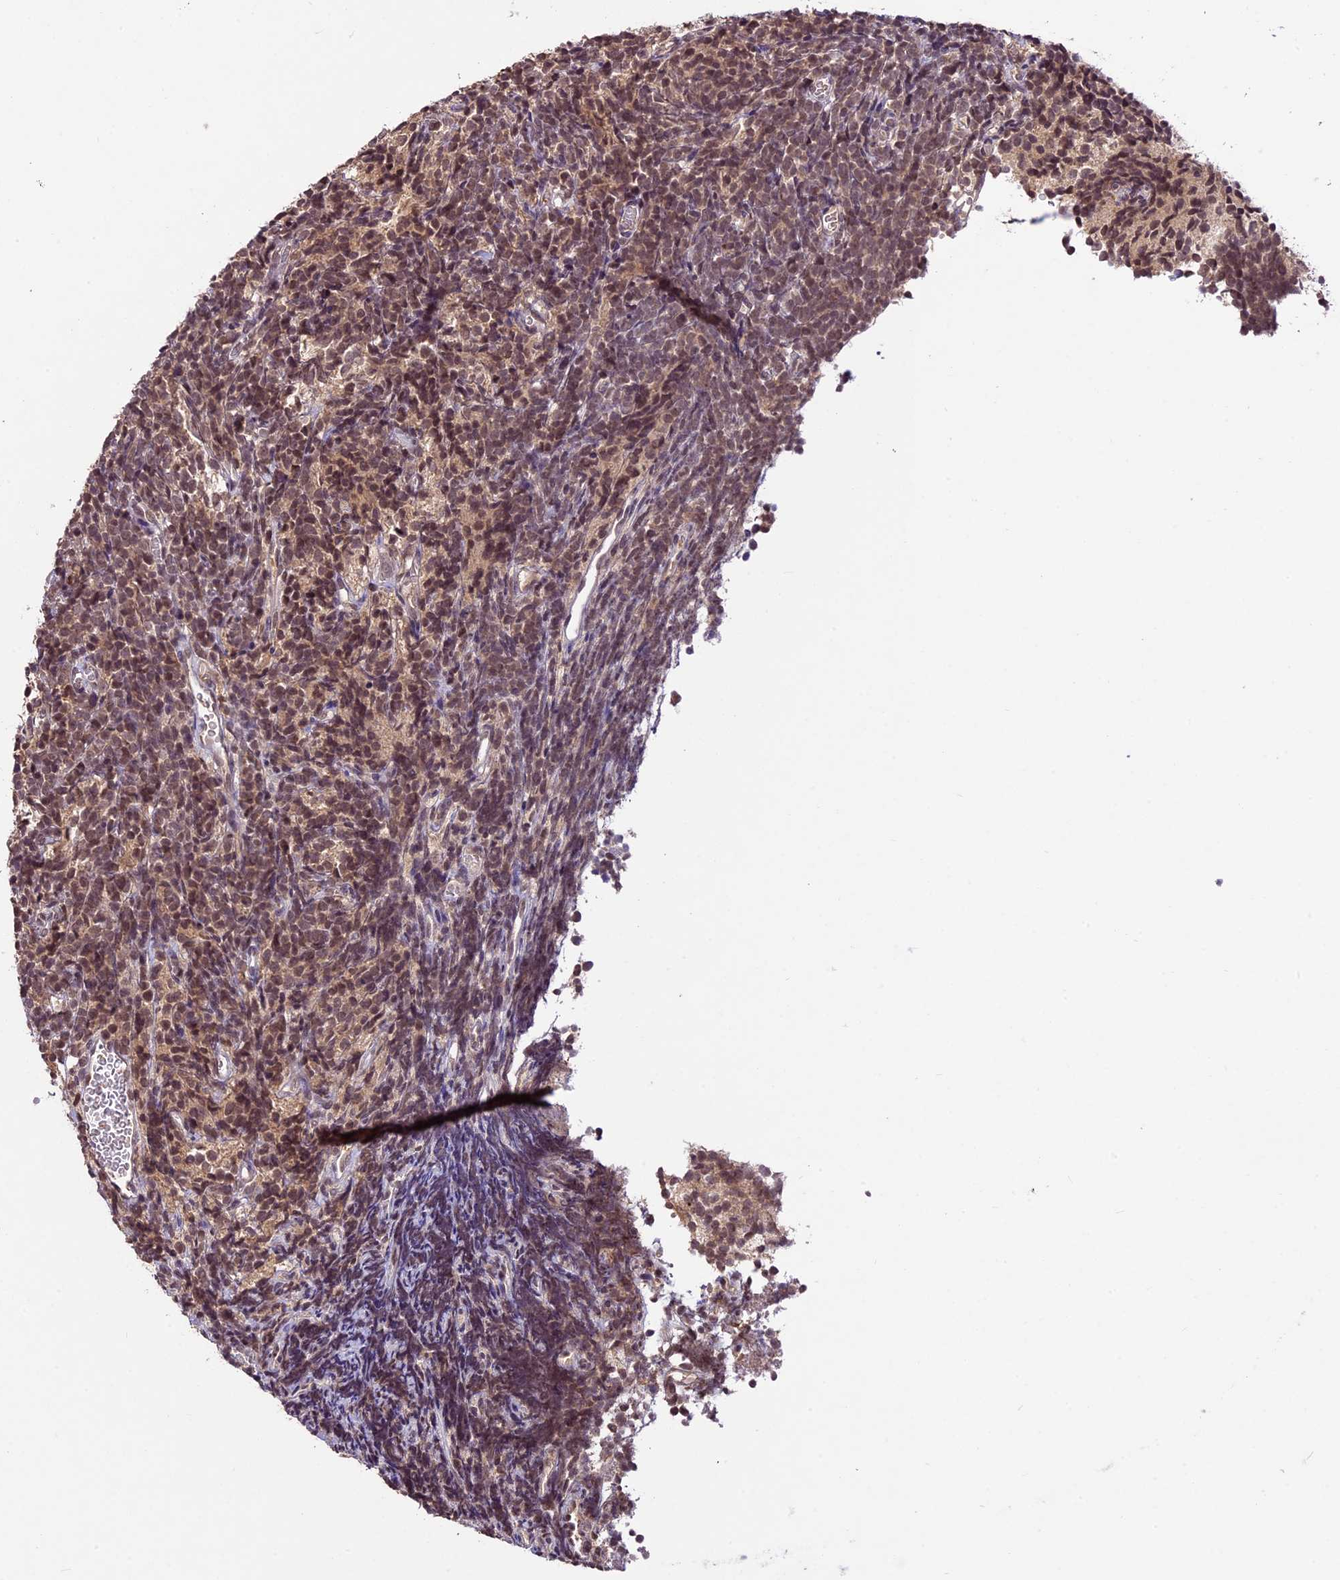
{"staining": {"intensity": "moderate", "quantity": ">75%", "location": "nuclear"}, "tissue": "glioma", "cell_type": "Tumor cells", "image_type": "cancer", "snomed": [{"axis": "morphology", "description": "Glioma, malignant, Low grade"}, {"axis": "topography", "description": "Brain"}], "caption": "Immunohistochemical staining of human glioma reveals medium levels of moderate nuclear protein staining in approximately >75% of tumor cells. Using DAB (brown) and hematoxylin (blue) stains, captured at high magnification using brightfield microscopy.", "gene": "ATP10A", "patient": {"sex": "female", "age": 1}}